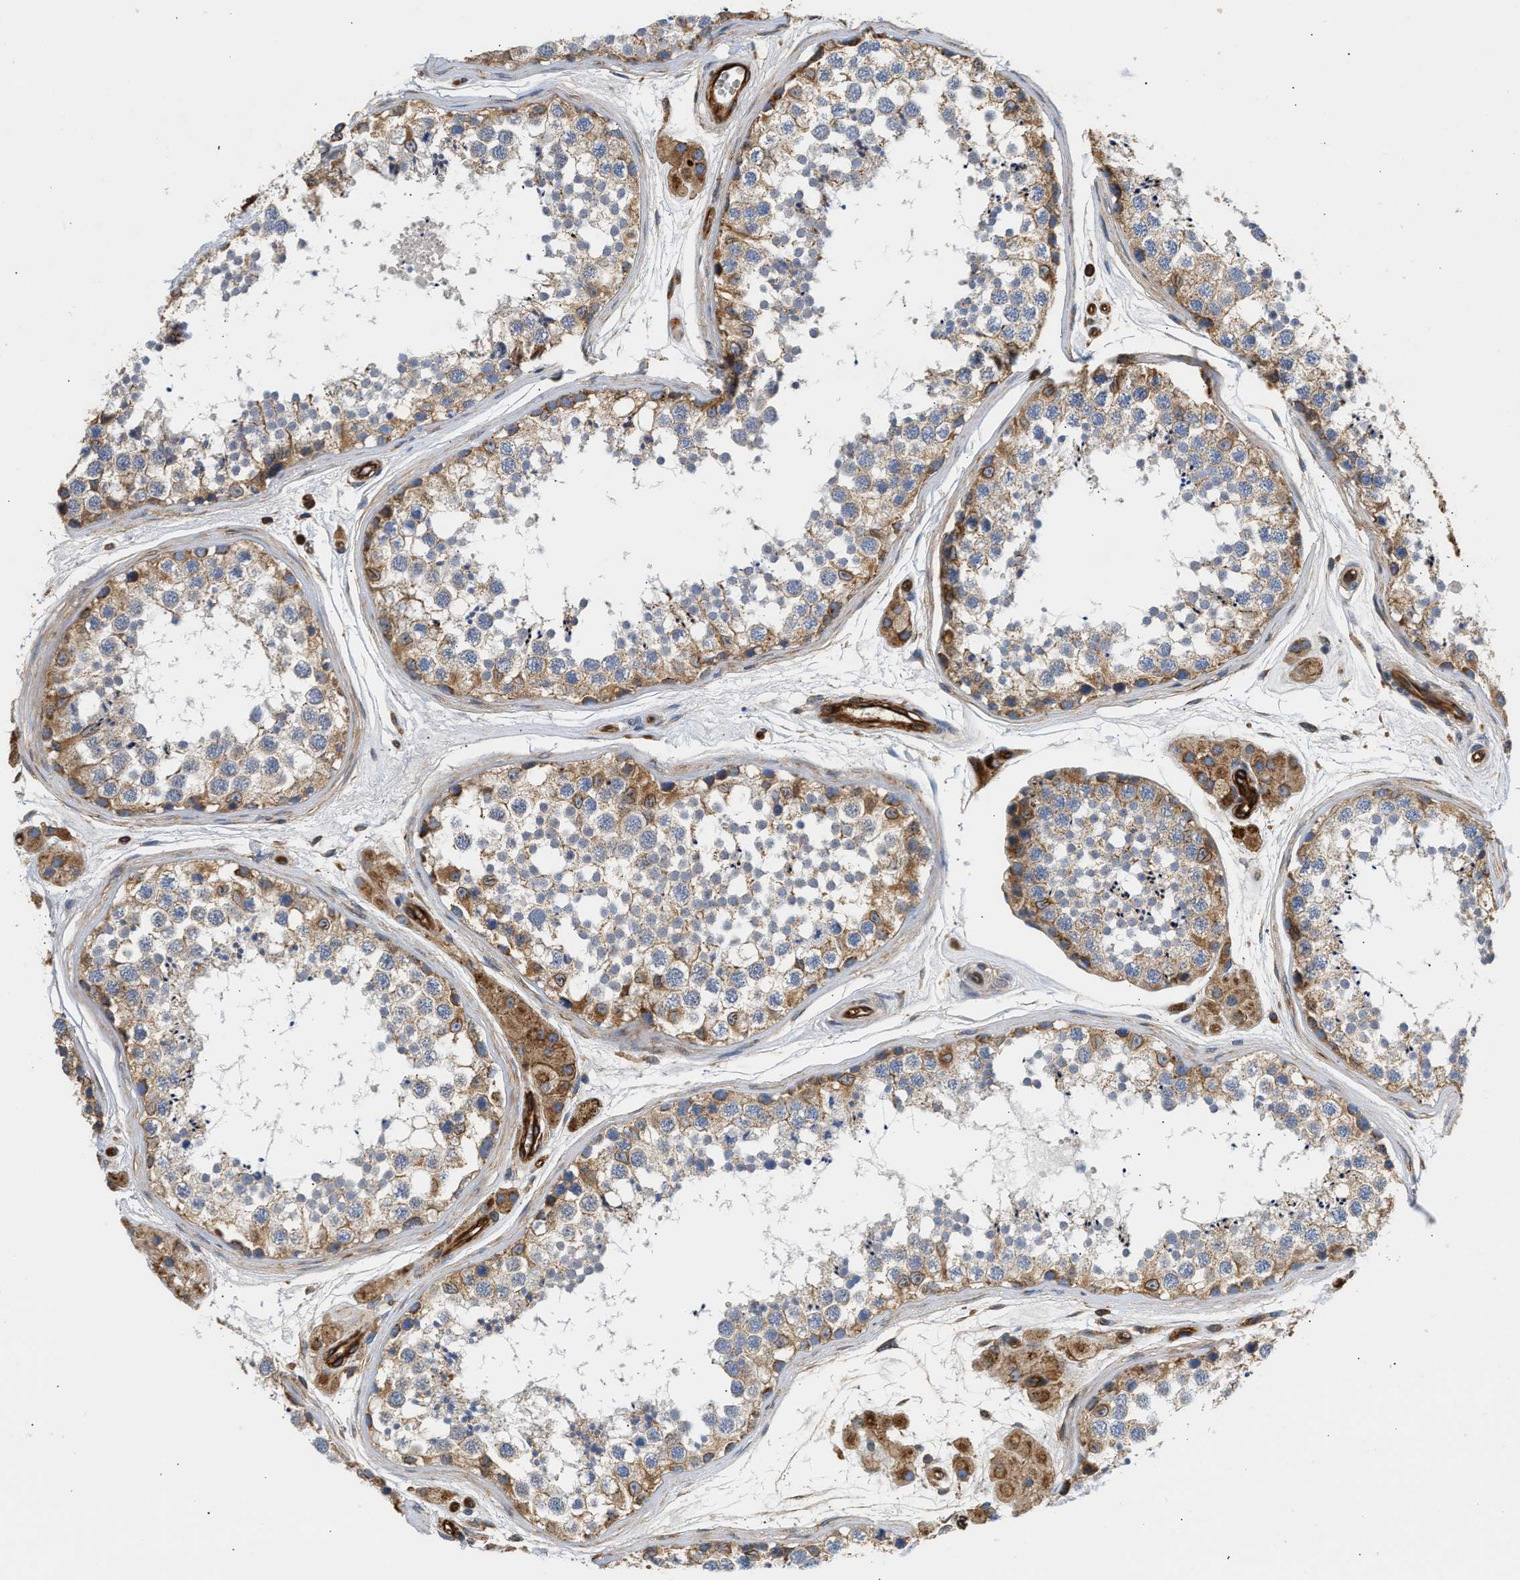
{"staining": {"intensity": "moderate", "quantity": "25%-75%", "location": "cytoplasmic/membranous"}, "tissue": "testis", "cell_type": "Cells in seminiferous ducts", "image_type": "normal", "snomed": [{"axis": "morphology", "description": "Normal tissue, NOS"}, {"axis": "topography", "description": "Testis"}], "caption": "Protein analysis of benign testis demonstrates moderate cytoplasmic/membranous expression in approximately 25%-75% of cells in seminiferous ducts.", "gene": "SAMD9L", "patient": {"sex": "male", "age": 56}}